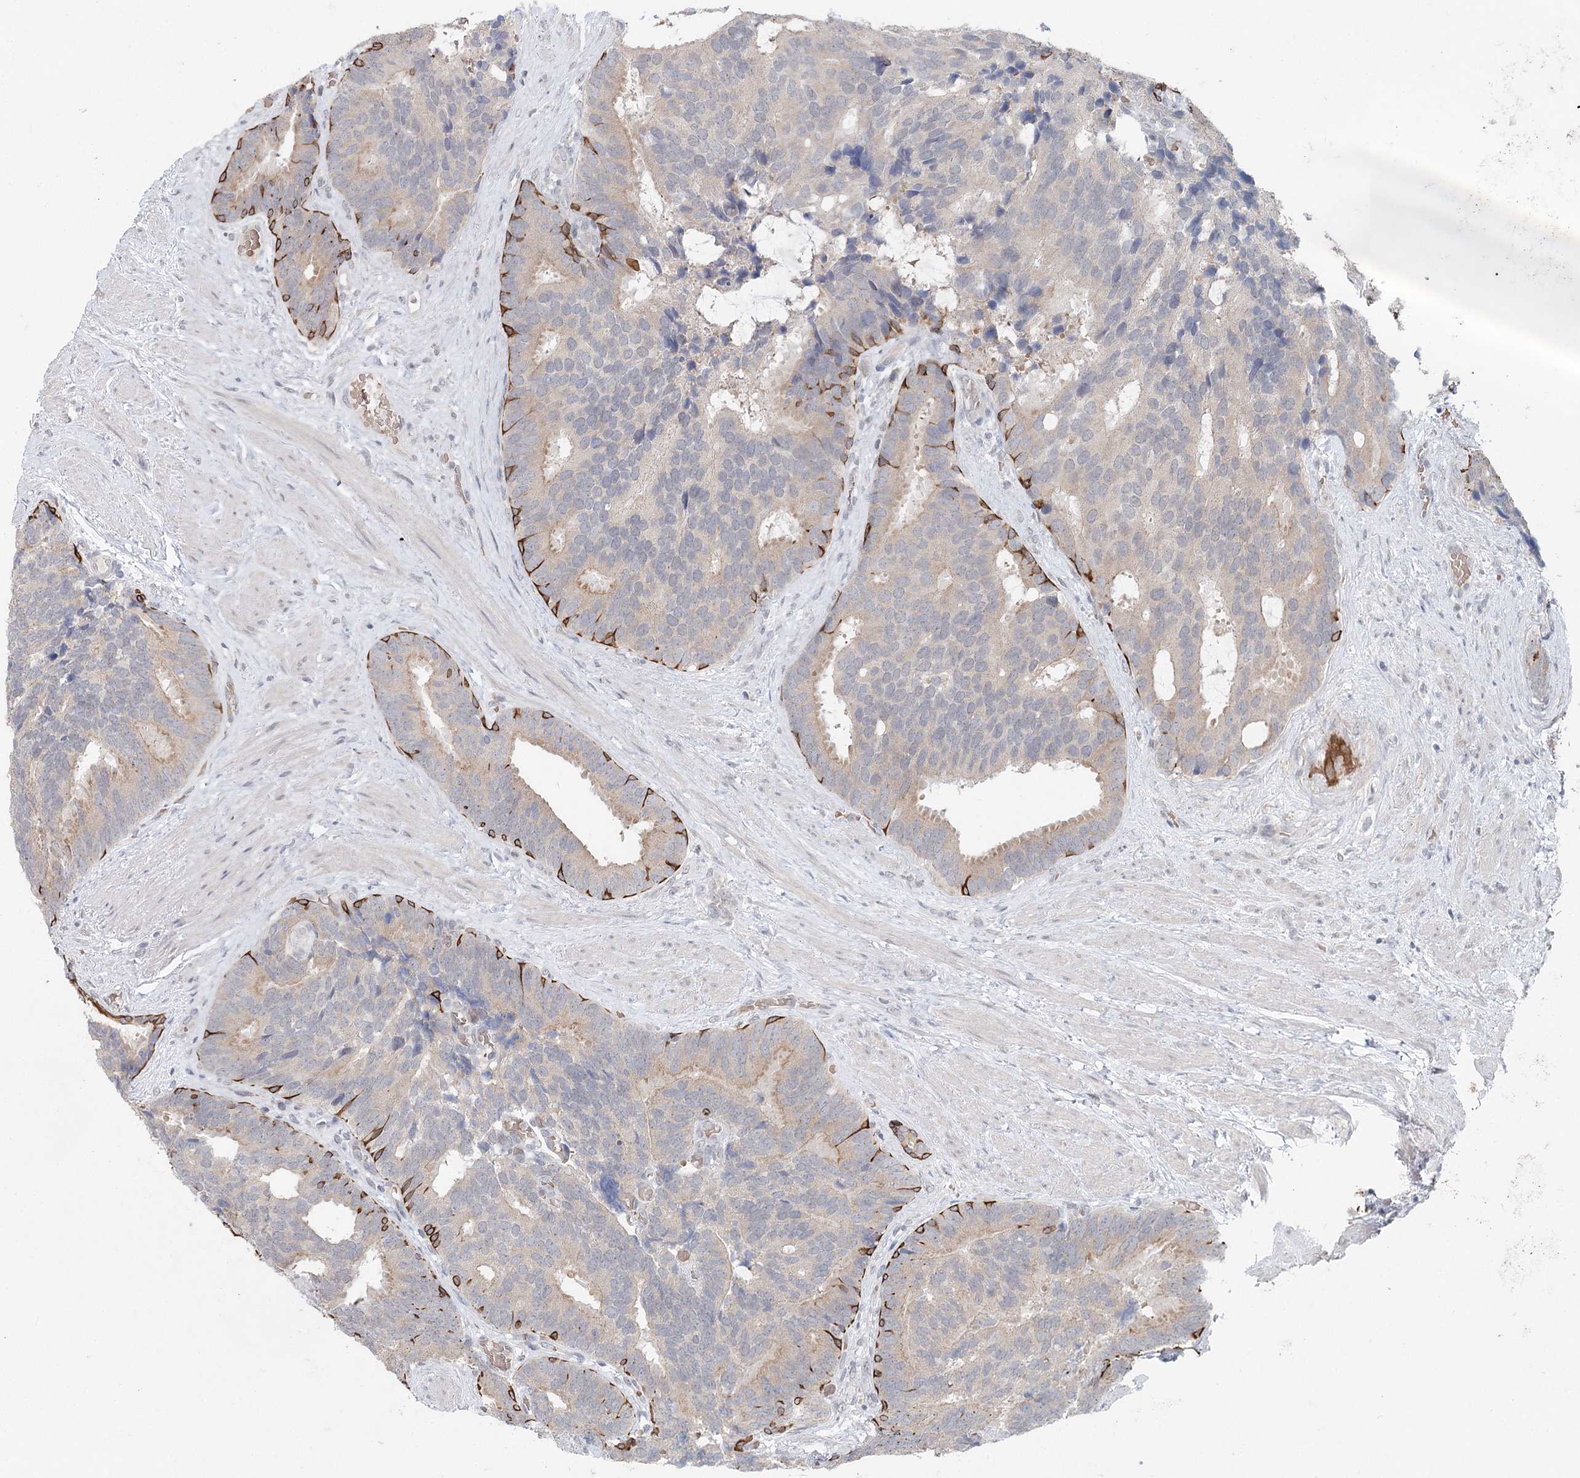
{"staining": {"intensity": "negative", "quantity": "none", "location": "none"}, "tissue": "prostate cancer", "cell_type": "Tumor cells", "image_type": "cancer", "snomed": [{"axis": "morphology", "description": "Adenocarcinoma, Low grade"}, {"axis": "topography", "description": "Prostate"}], "caption": "This is an IHC image of low-grade adenocarcinoma (prostate). There is no expression in tumor cells.", "gene": "FBXO7", "patient": {"sex": "male", "age": 71}}